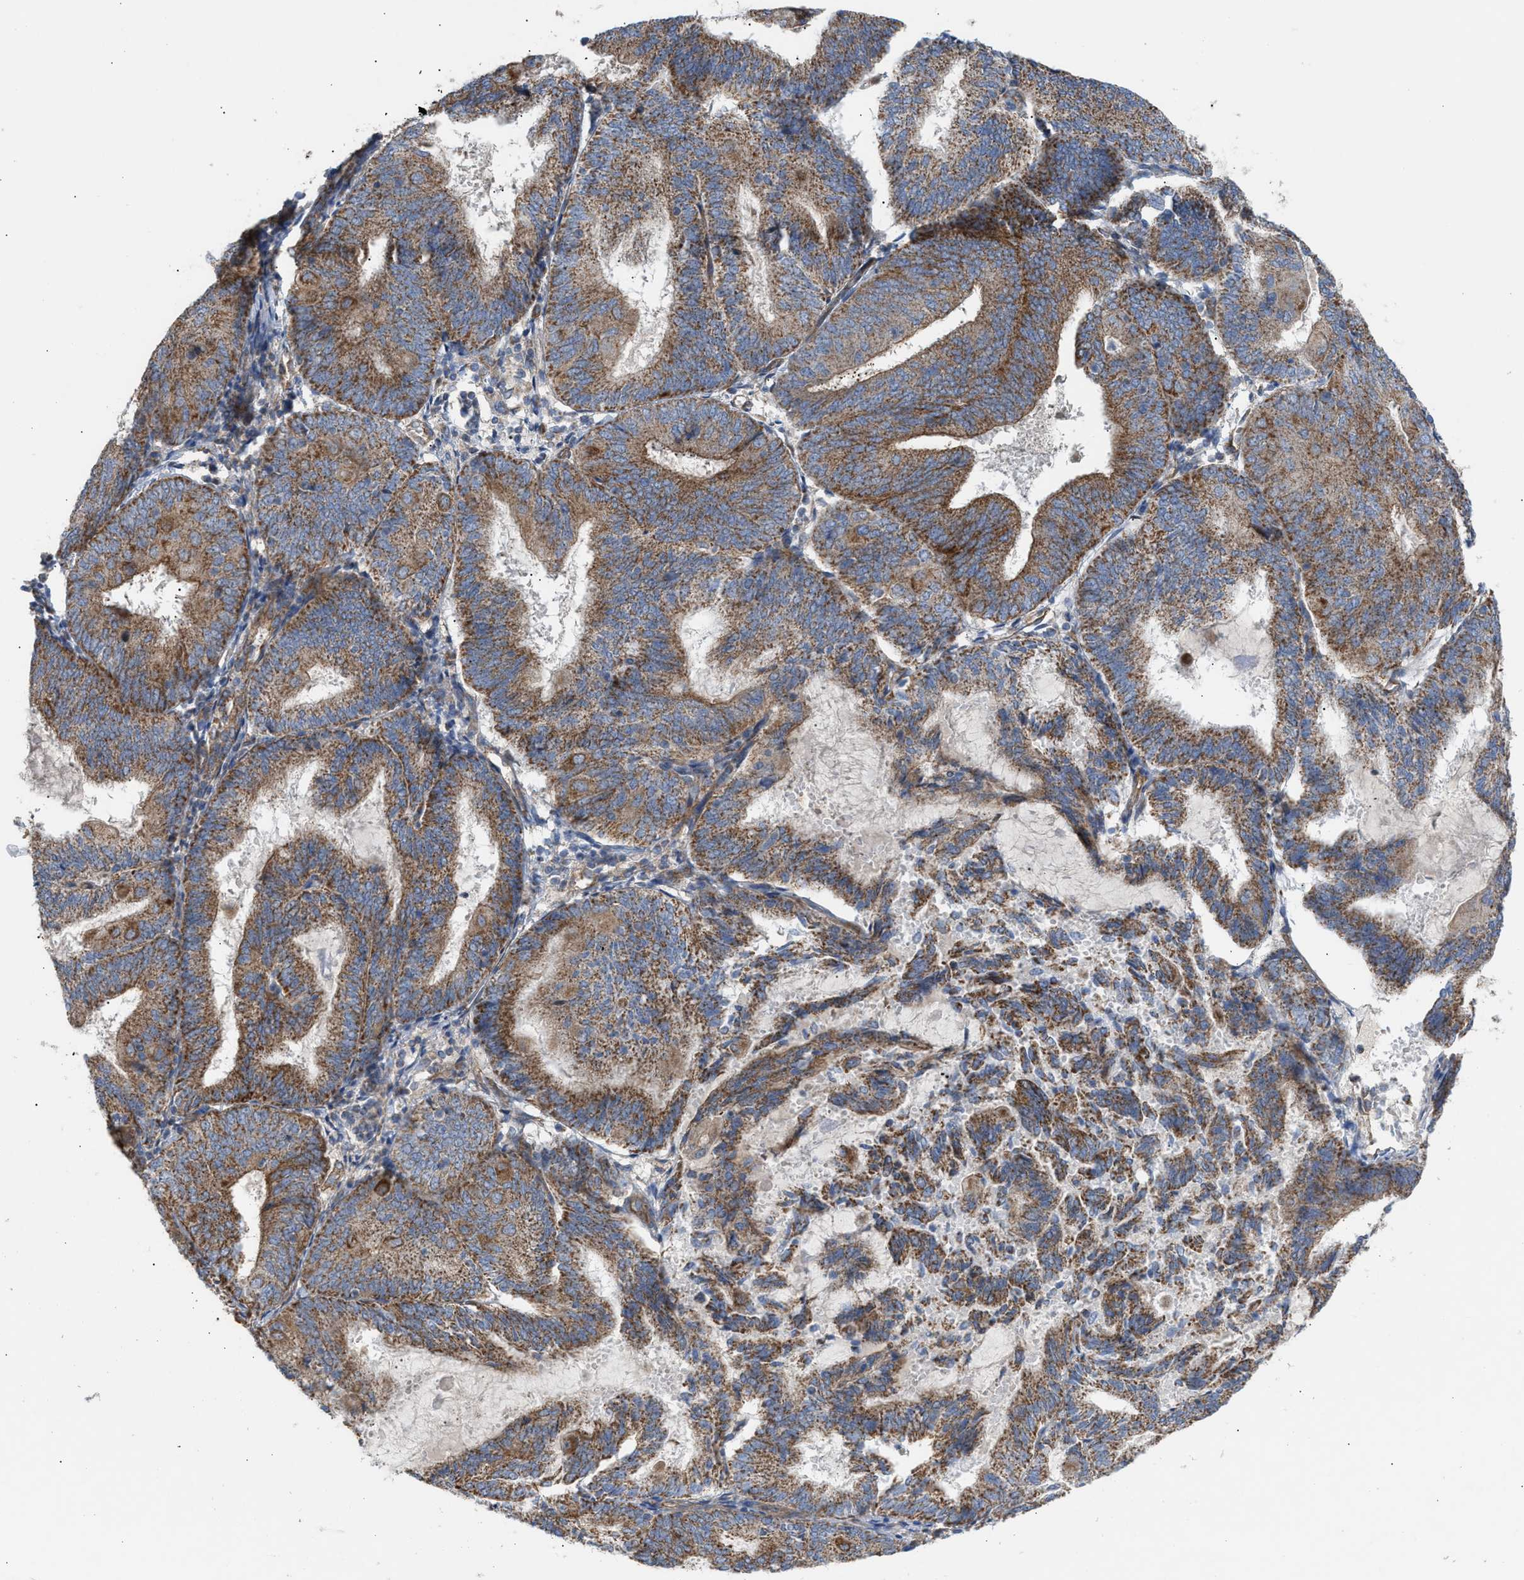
{"staining": {"intensity": "moderate", "quantity": ">75%", "location": "cytoplasmic/membranous"}, "tissue": "endometrial cancer", "cell_type": "Tumor cells", "image_type": "cancer", "snomed": [{"axis": "morphology", "description": "Adenocarcinoma, NOS"}, {"axis": "topography", "description": "Endometrium"}], "caption": "Human endometrial cancer stained with a brown dye reveals moderate cytoplasmic/membranous positive expression in approximately >75% of tumor cells.", "gene": "OXSM", "patient": {"sex": "female", "age": 81}}